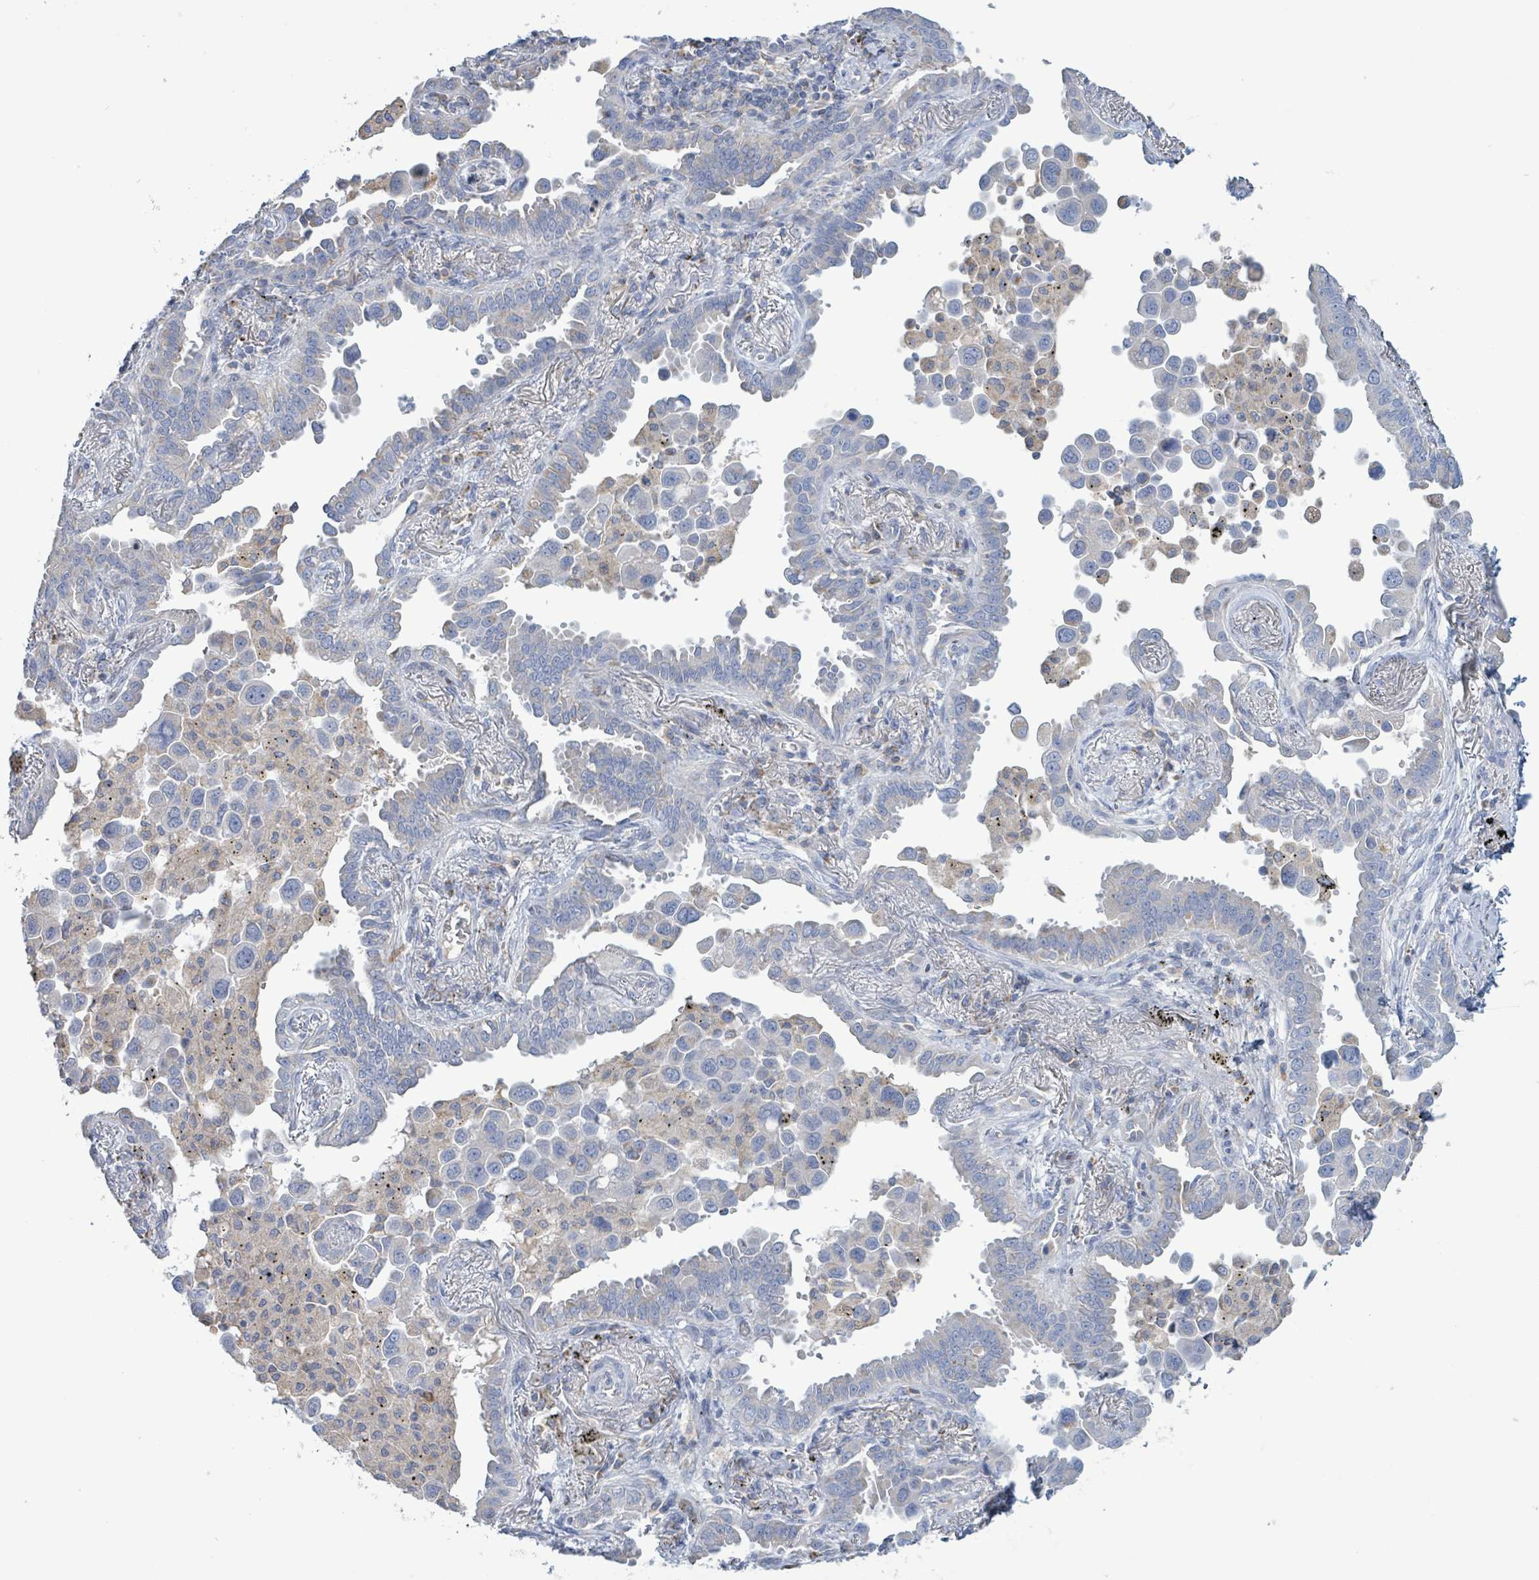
{"staining": {"intensity": "negative", "quantity": "none", "location": "none"}, "tissue": "lung cancer", "cell_type": "Tumor cells", "image_type": "cancer", "snomed": [{"axis": "morphology", "description": "Adenocarcinoma, NOS"}, {"axis": "topography", "description": "Lung"}], "caption": "Histopathology image shows no significant protein positivity in tumor cells of adenocarcinoma (lung).", "gene": "AKR1C4", "patient": {"sex": "male", "age": 67}}